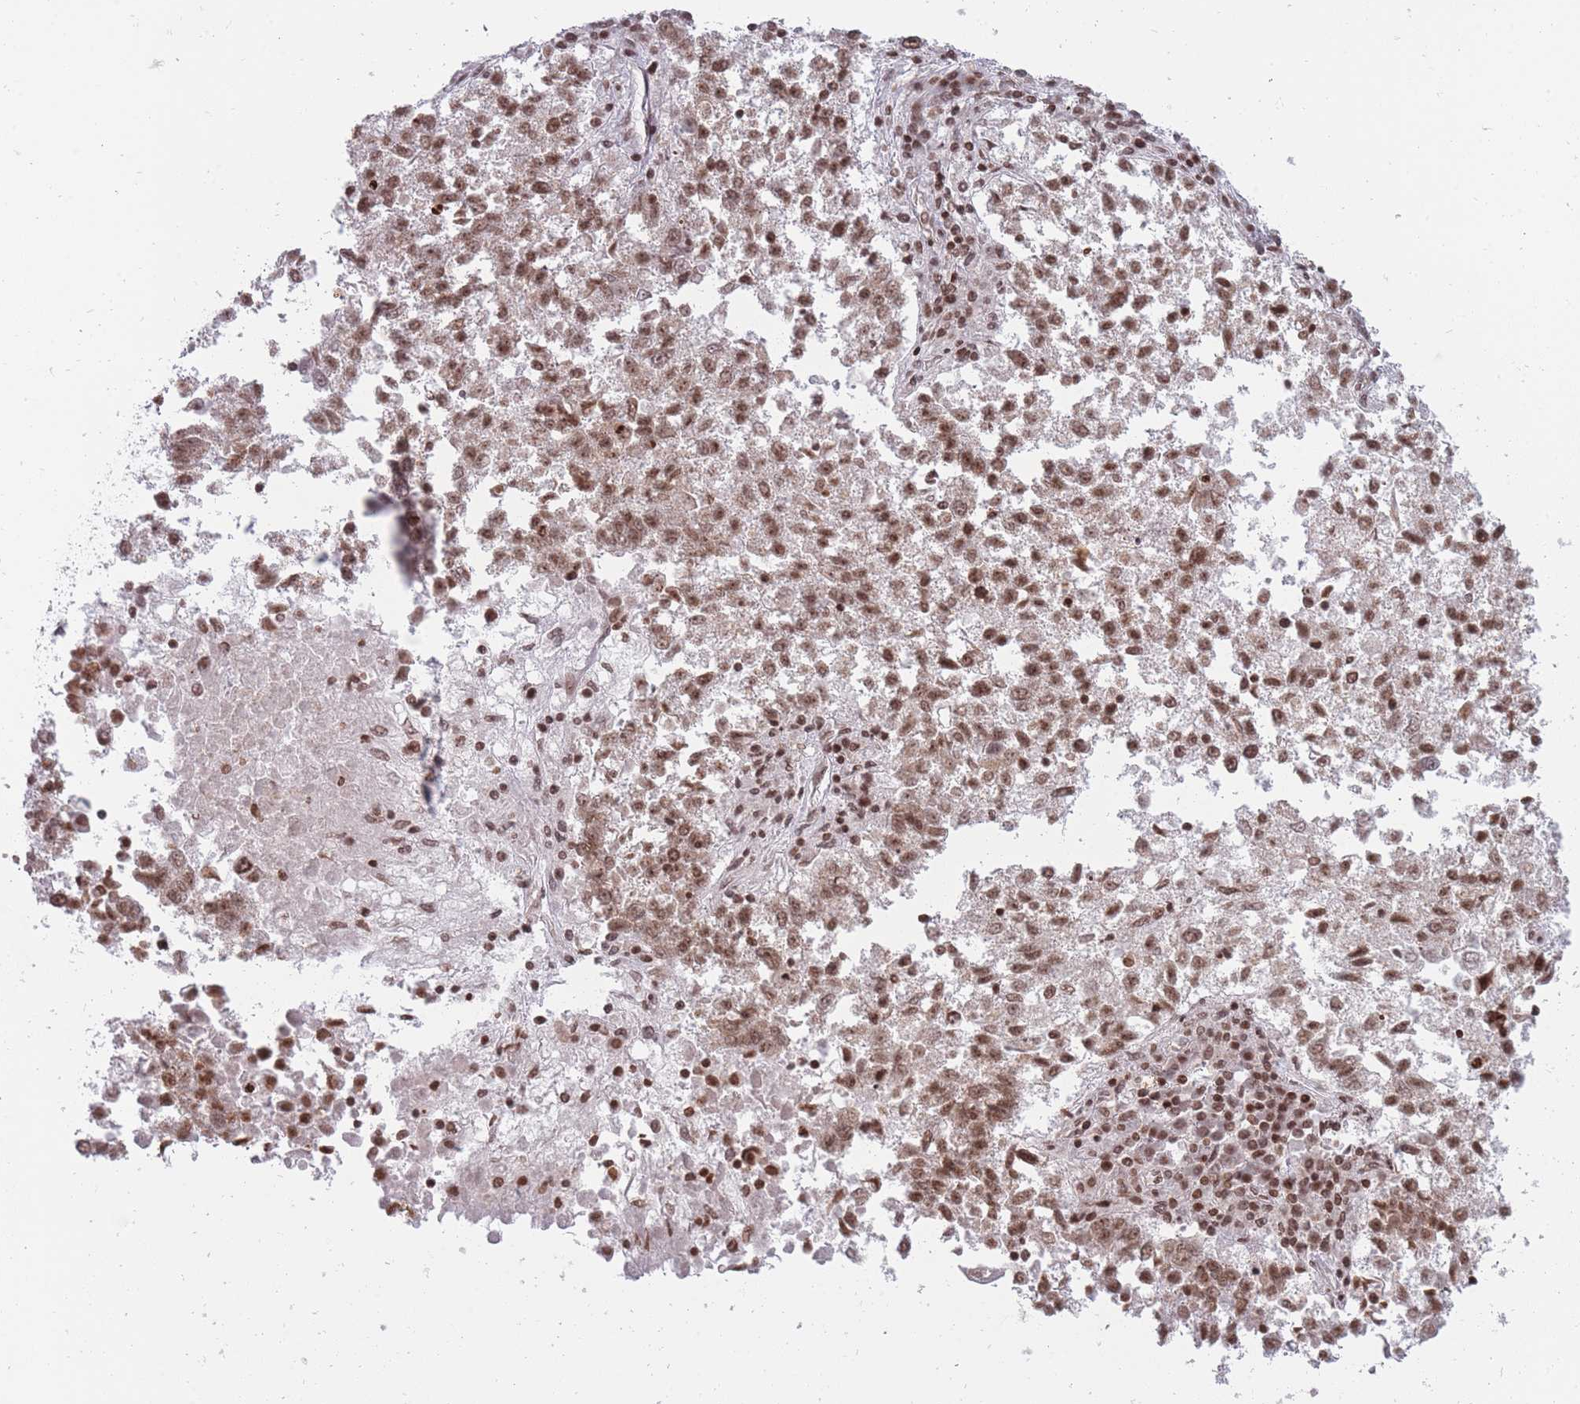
{"staining": {"intensity": "moderate", "quantity": ">75%", "location": "nuclear"}, "tissue": "lung cancer", "cell_type": "Tumor cells", "image_type": "cancer", "snomed": [{"axis": "morphology", "description": "Squamous cell carcinoma, NOS"}, {"axis": "topography", "description": "Lung"}], "caption": "Moderate nuclear expression is appreciated in approximately >75% of tumor cells in lung cancer (squamous cell carcinoma). (Stains: DAB (3,3'-diaminobenzidine) in brown, nuclei in blue, Microscopy: brightfield microscopy at high magnification).", "gene": "TMC6", "patient": {"sex": "male", "age": 73}}